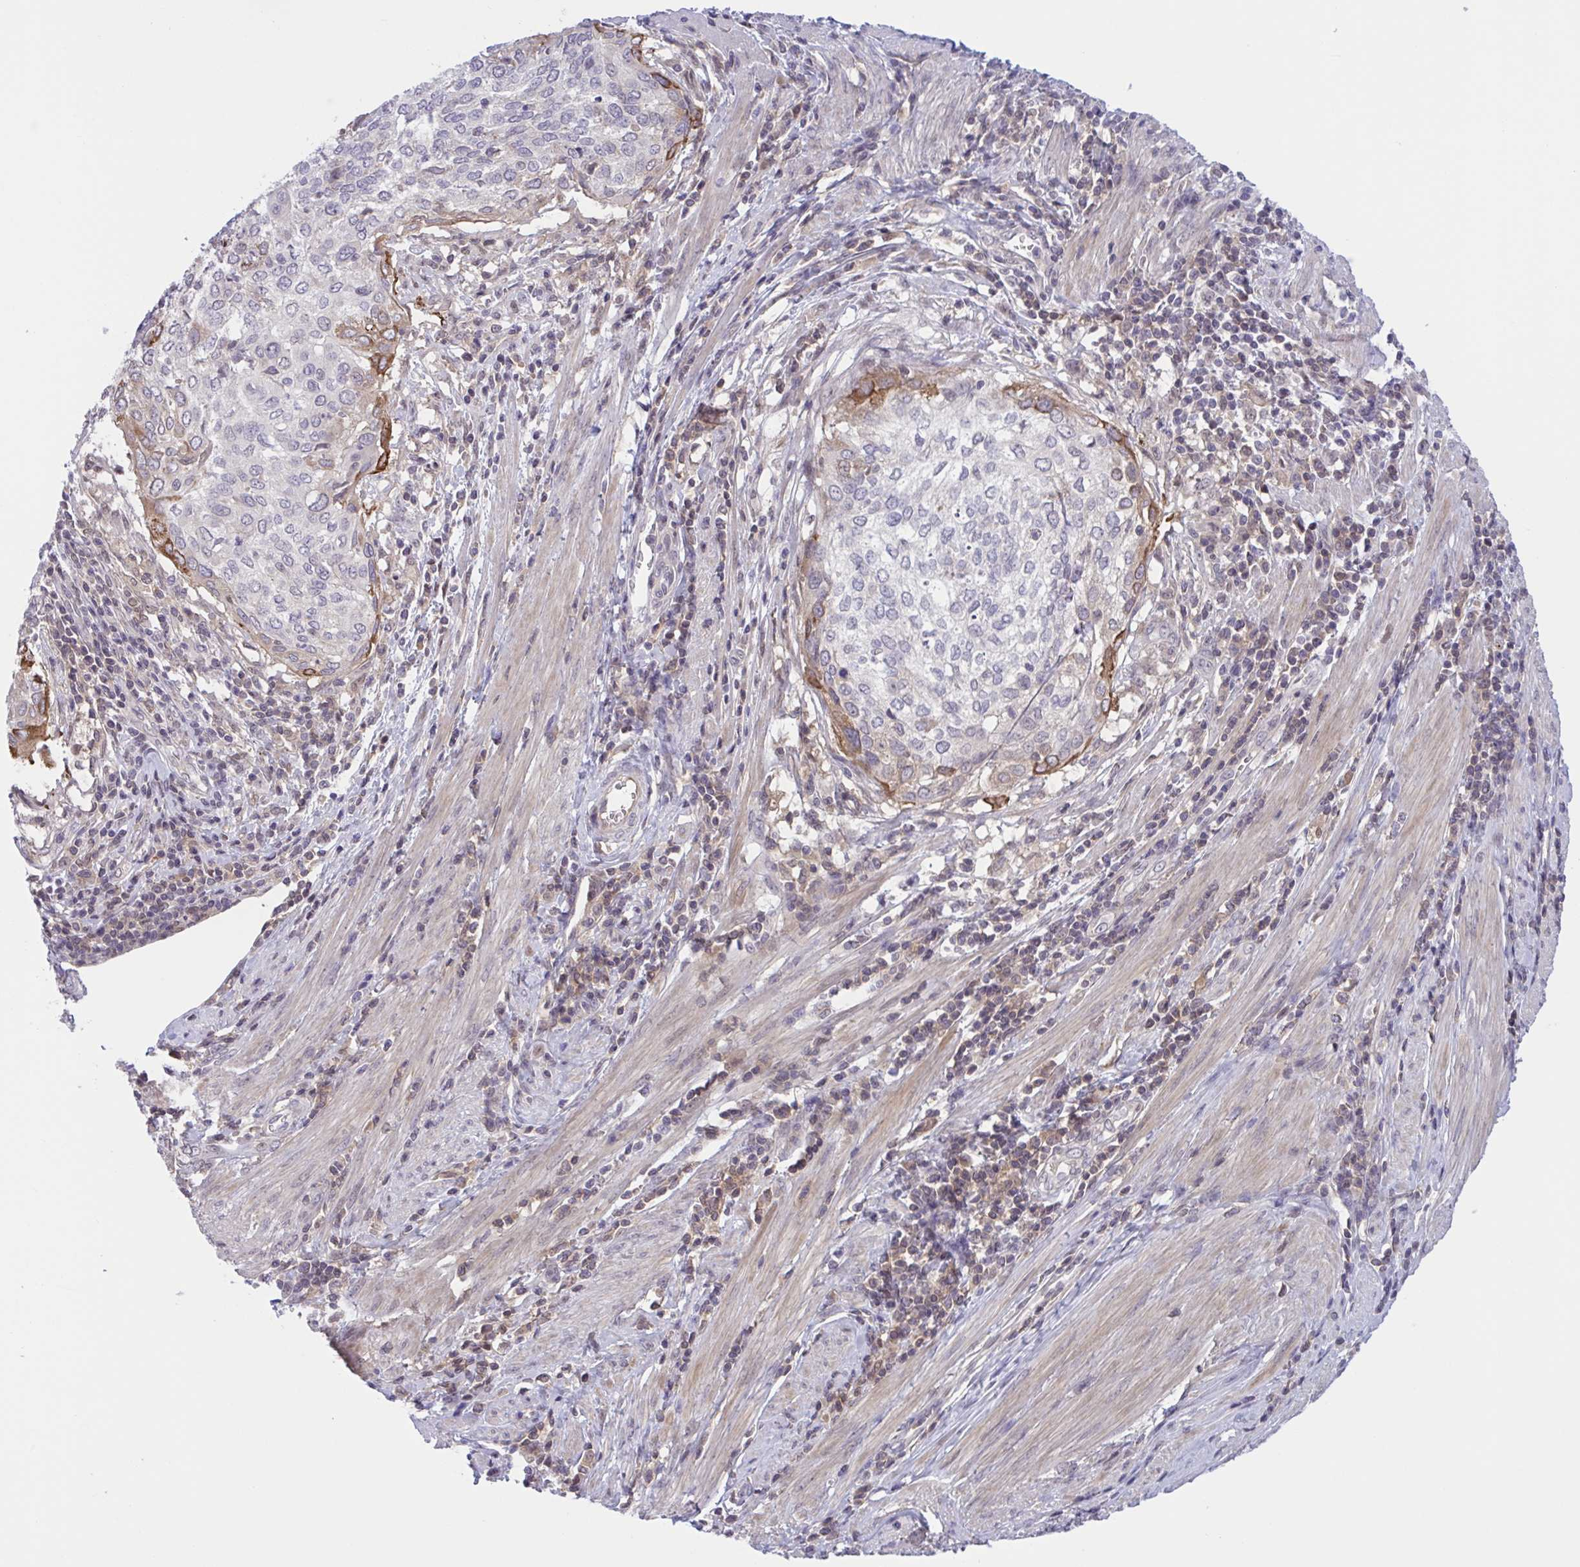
{"staining": {"intensity": "moderate", "quantity": "<25%", "location": "cytoplasmic/membranous"}, "tissue": "cervical cancer", "cell_type": "Tumor cells", "image_type": "cancer", "snomed": [{"axis": "morphology", "description": "Squamous cell carcinoma, NOS"}, {"axis": "topography", "description": "Cervix"}], "caption": "Cervical cancer (squamous cell carcinoma) stained with a brown dye demonstrates moderate cytoplasmic/membranous positive staining in about <25% of tumor cells.", "gene": "TTC7B", "patient": {"sex": "female", "age": 38}}